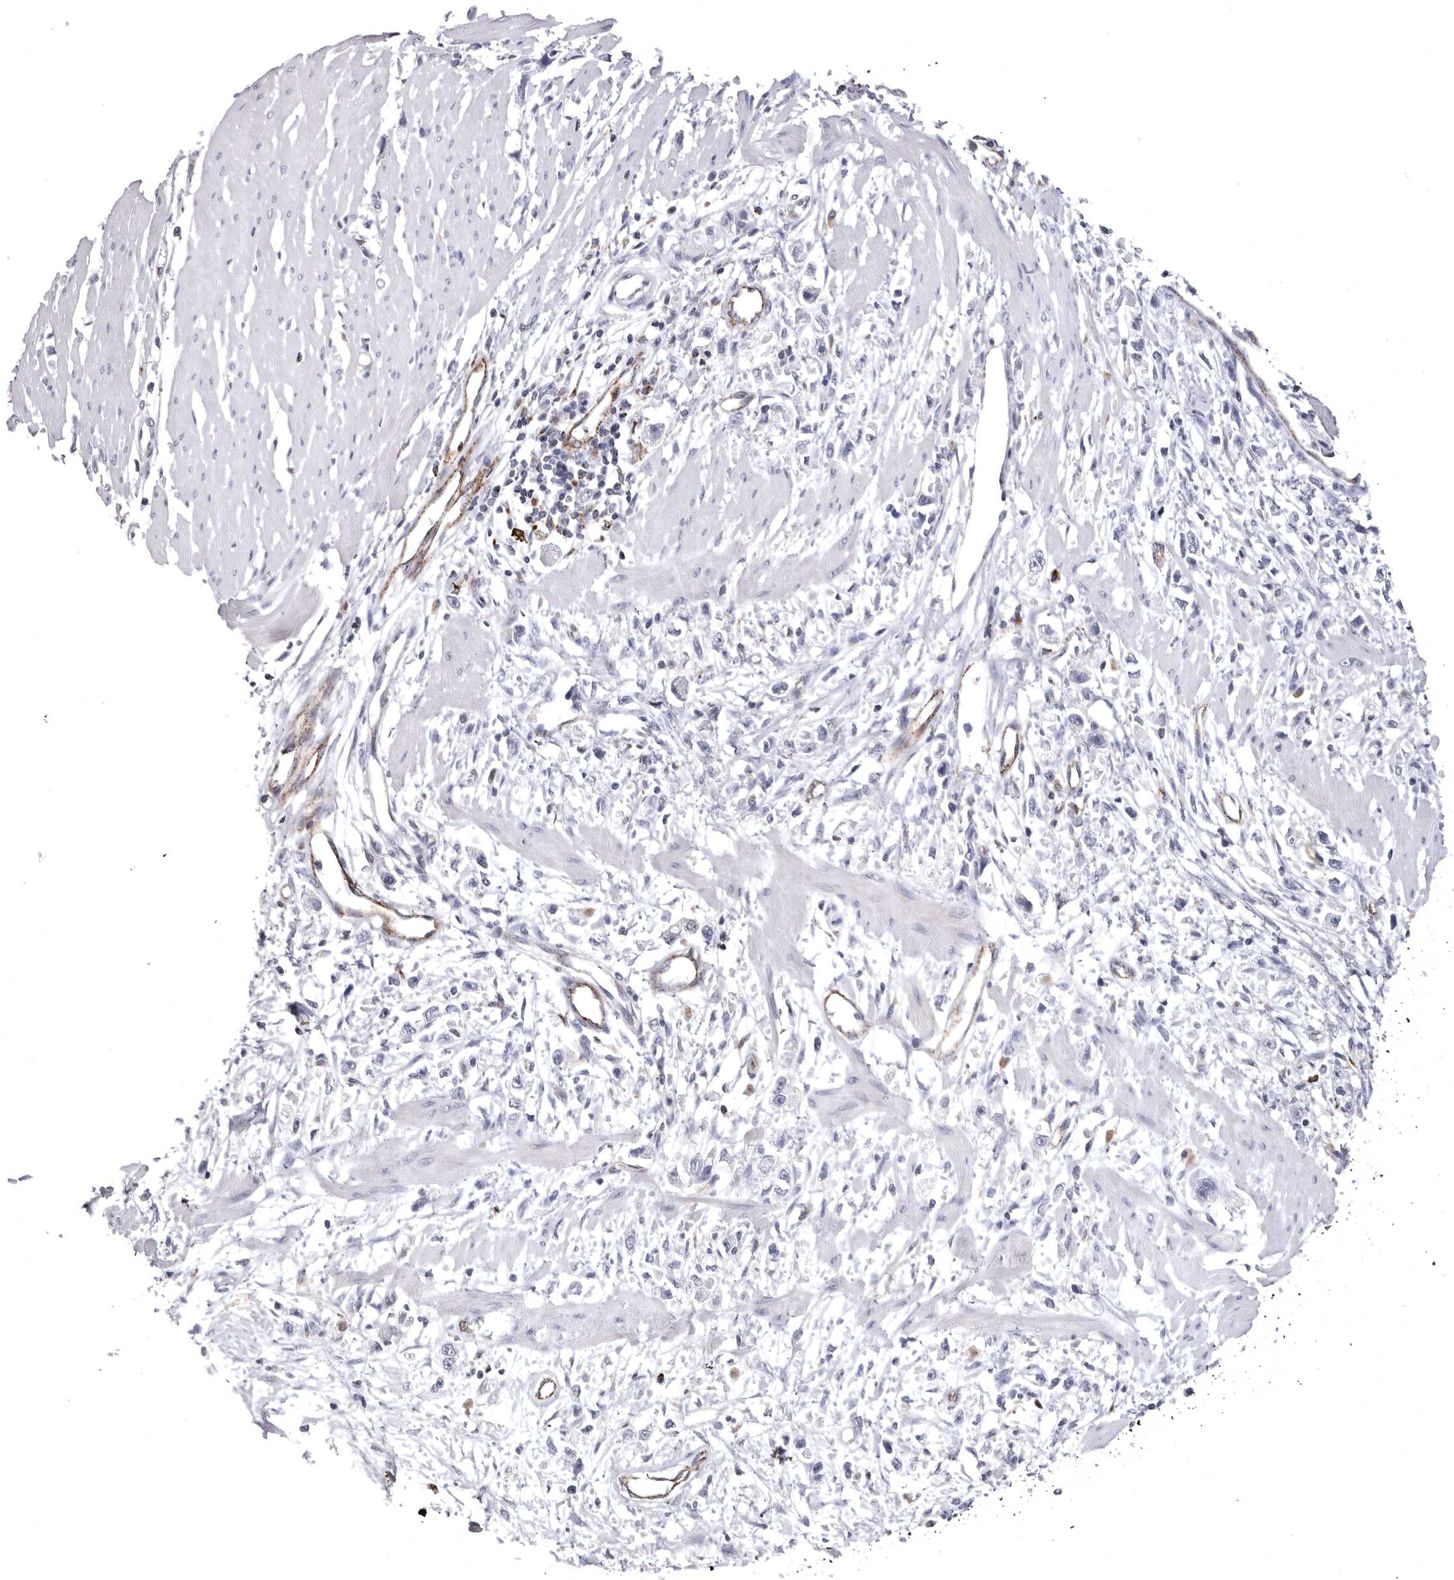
{"staining": {"intensity": "negative", "quantity": "none", "location": "none"}, "tissue": "stomach cancer", "cell_type": "Tumor cells", "image_type": "cancer", "snomed": [{"axis": "morphology", "description": "Adenocarcinoma, NOS"}, {"axis": "topography", "description": "Stomach"}], "caption": "There is no significant positivity in tumor cells of stomach cancer (adenocarcinoma).", "gene": "PSPN", "patient": {"sex": "female", "age": 59}}